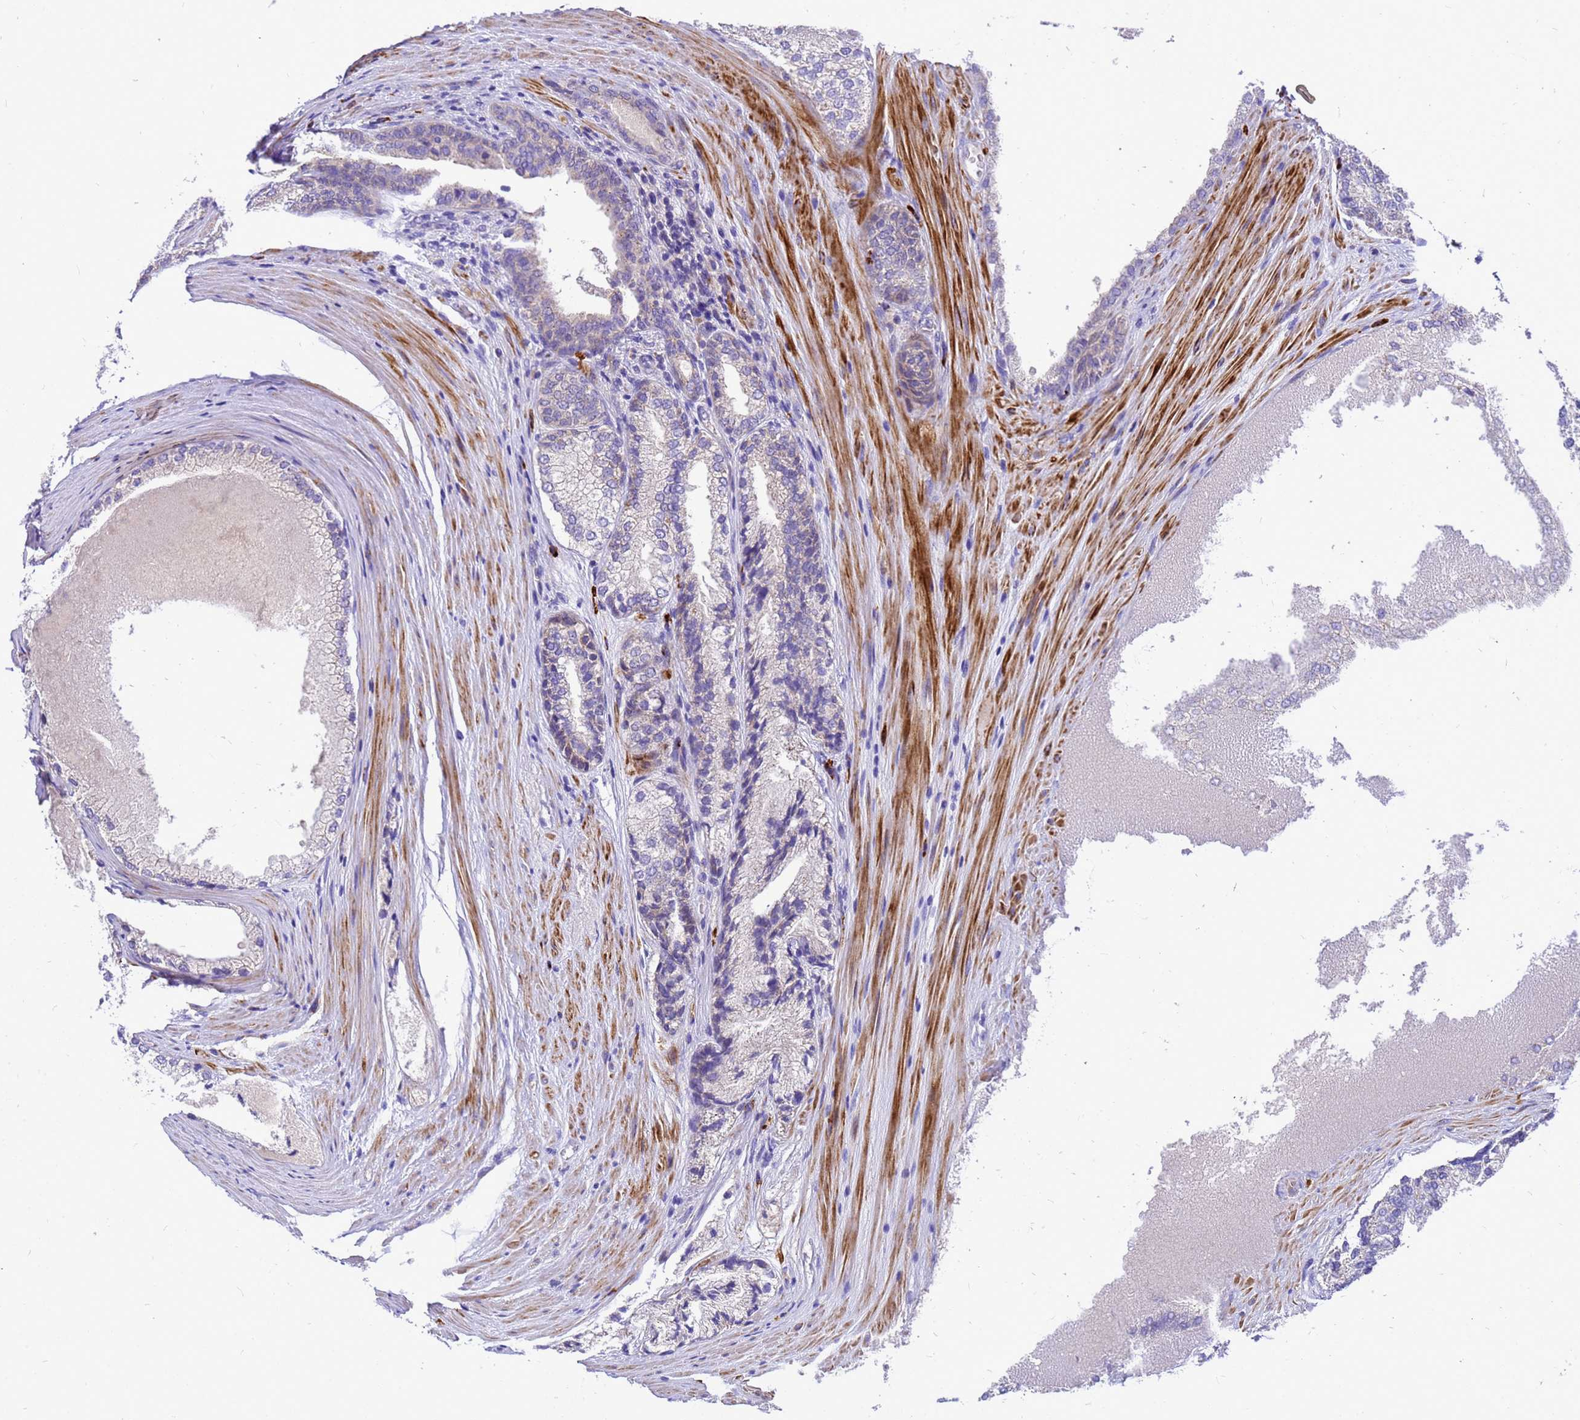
{"staining": {"intensity": "negative", "quantity": "none", "location": "none"}, "tissue": "prostate cancer", "cell_type": "Tumor cells", "image_type": "cancer", "snomed": [{"axis": "morphology", "description": "Adenocarcinoma, Low grade"}, {"axis": "topography", "description": "Prostate"}], "caption": "A micrograph of human prostate cancer is negative for staining in tumor cells.", "gene": "POP7", "patient": {"sex": "male", "age": 74}}